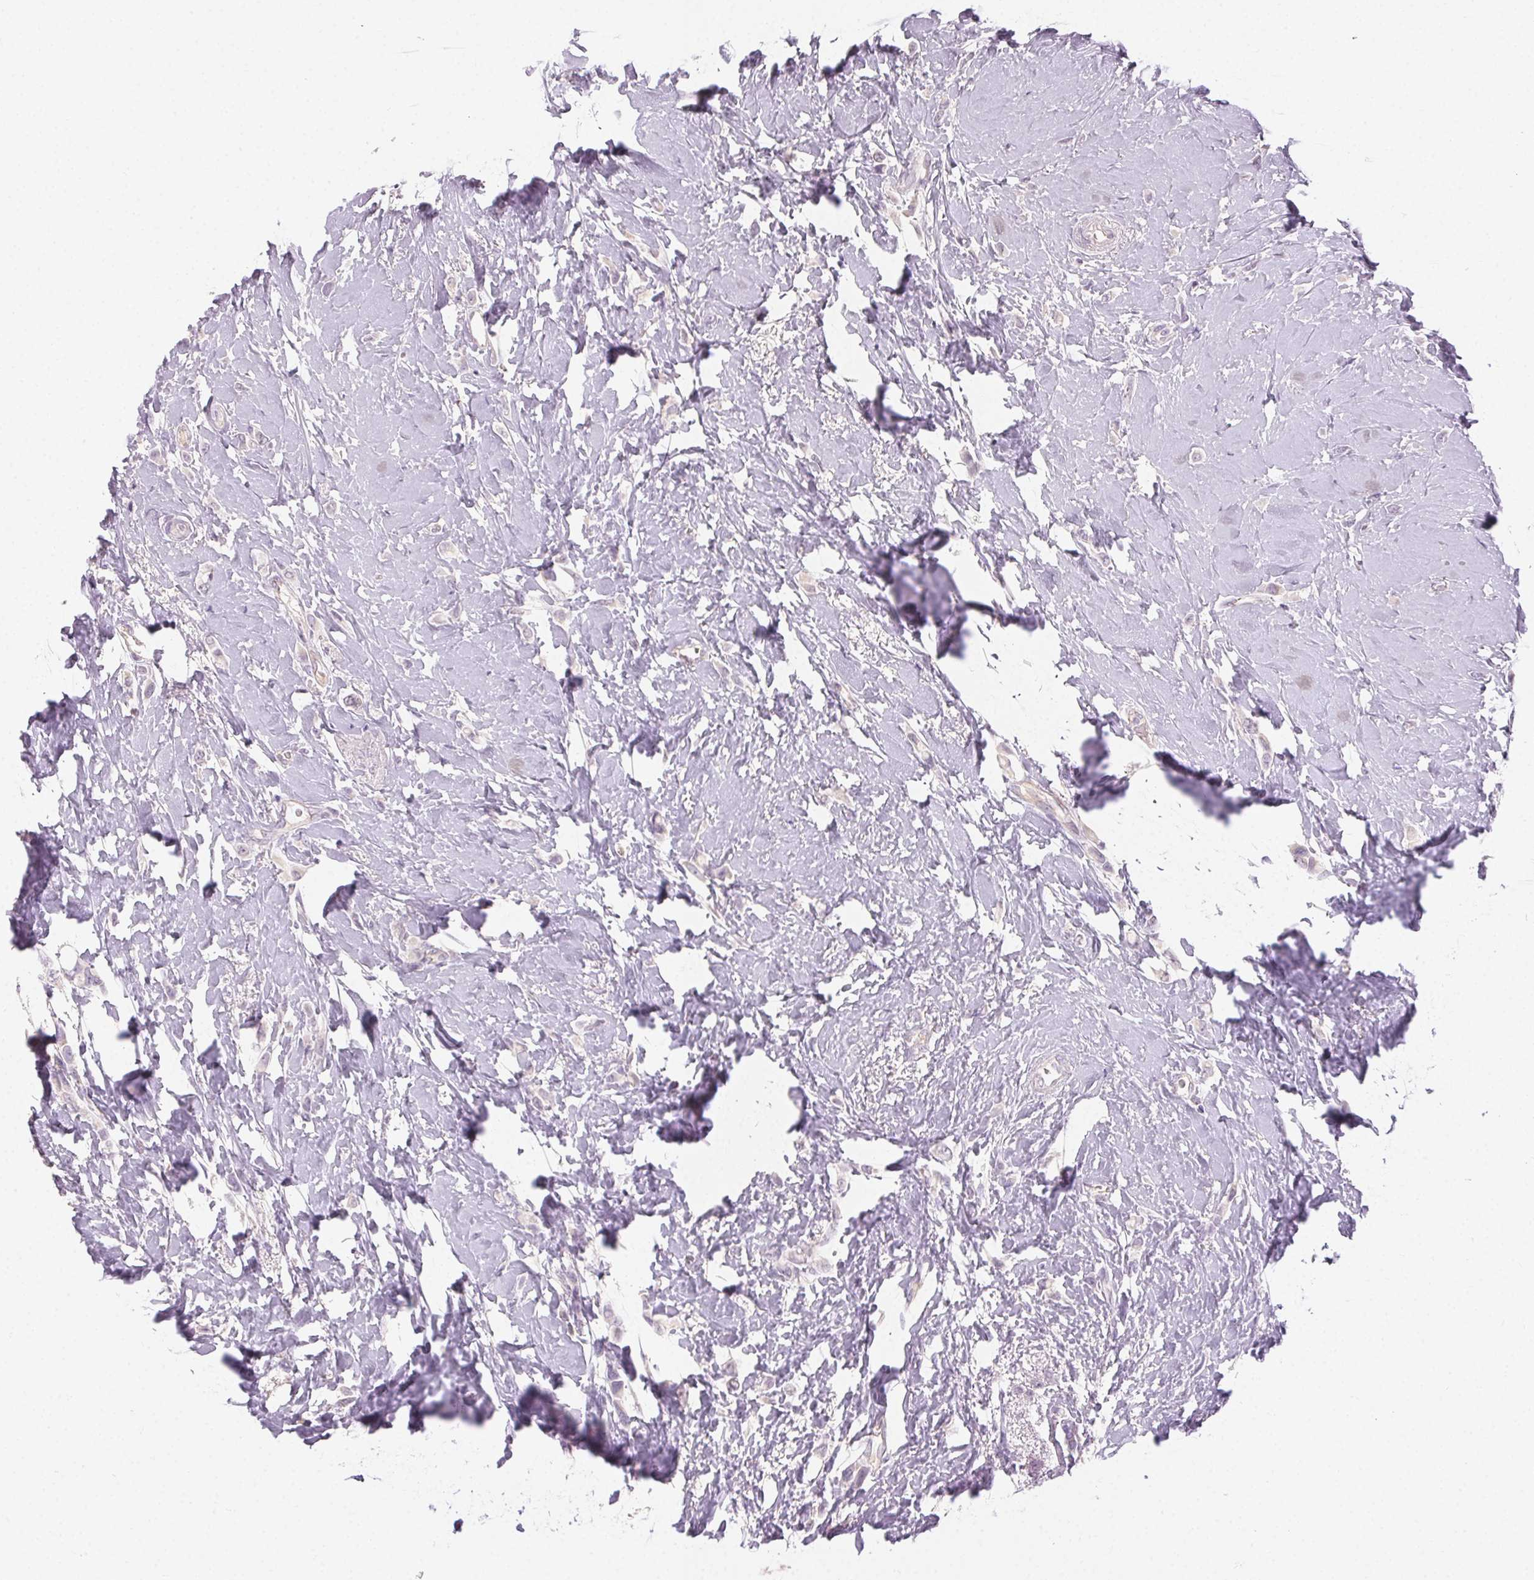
{"staining": {"intensity": "negative", "quantity": "none", "location": "none"}, "tissue": "breast cancer", "cell_type": "Tumor cells", "image_type": "cancer", "snomed": [{"axis": "morphology", "description": "Lobular carcinoma"}, {"axis": "topography", "description": "Breast"}], "caption": "Tumor cells show no significant expression in breast lobular carcinoma. (Brightfield microscopy of DAB immunohistochemistry (IHC) at high magnification).", "gene": "CLTRN", "patient": {"sex": "female", "age": 66}}